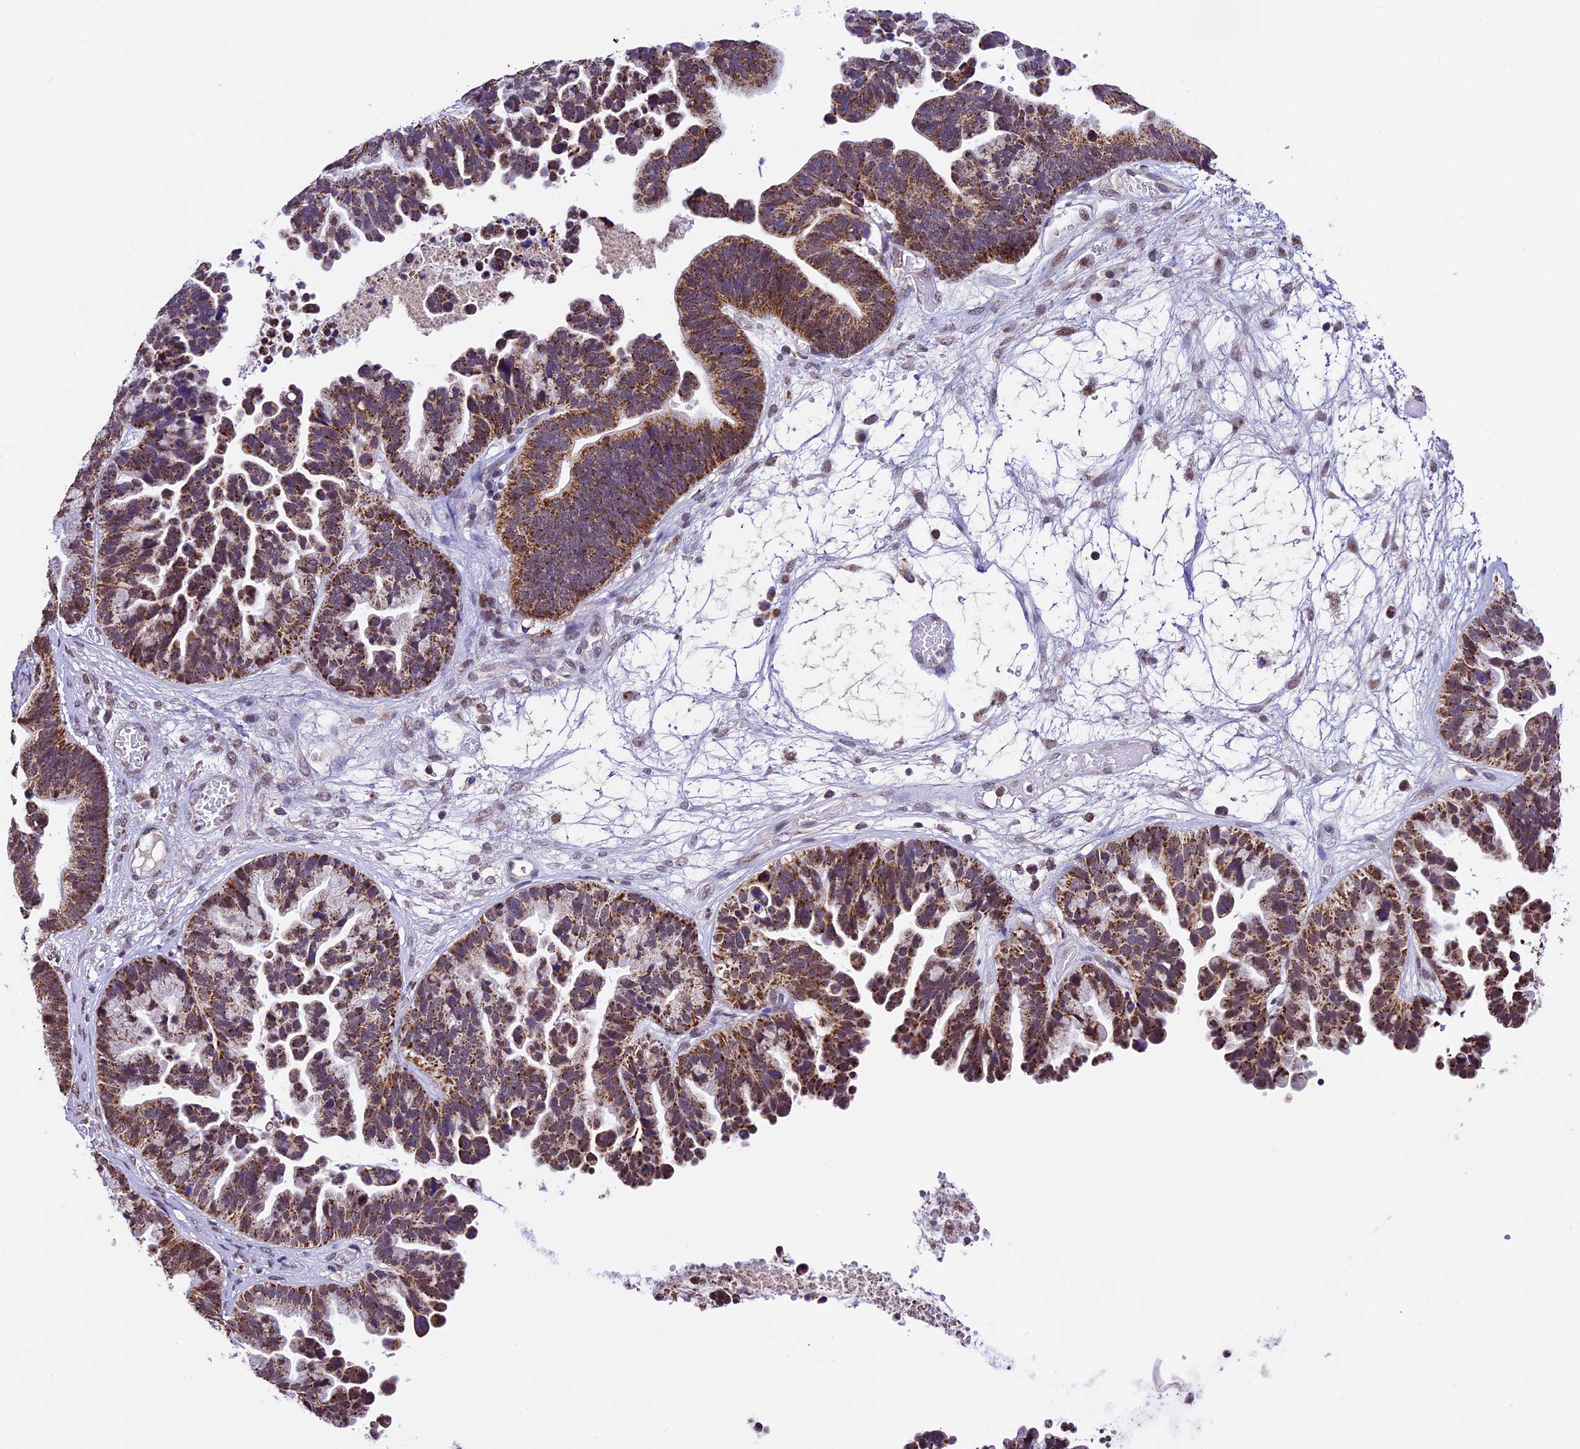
{"staining": {"intensity": "moderate", "quantity": ">75%", "location": "cytoplasmic/membranous"}, "tissue": "ovarian cancer", "cell_type": "Tumor cells", "image_type": "cancer", "snomed": [{"axis": "morphology", "description": "Cystadenocarcinoma, serous, NOS"}, {"axis": "topography", "description": "Ovary"}], "caption": "This is a micrograph of IHC staining of ovarian serous cystadenocarcinoma, which shows moderate staining in the cytoplasmic/membranous of tumor cells.", "gene": "CARS2", "patient": {"sex": "female", "age": 56}}